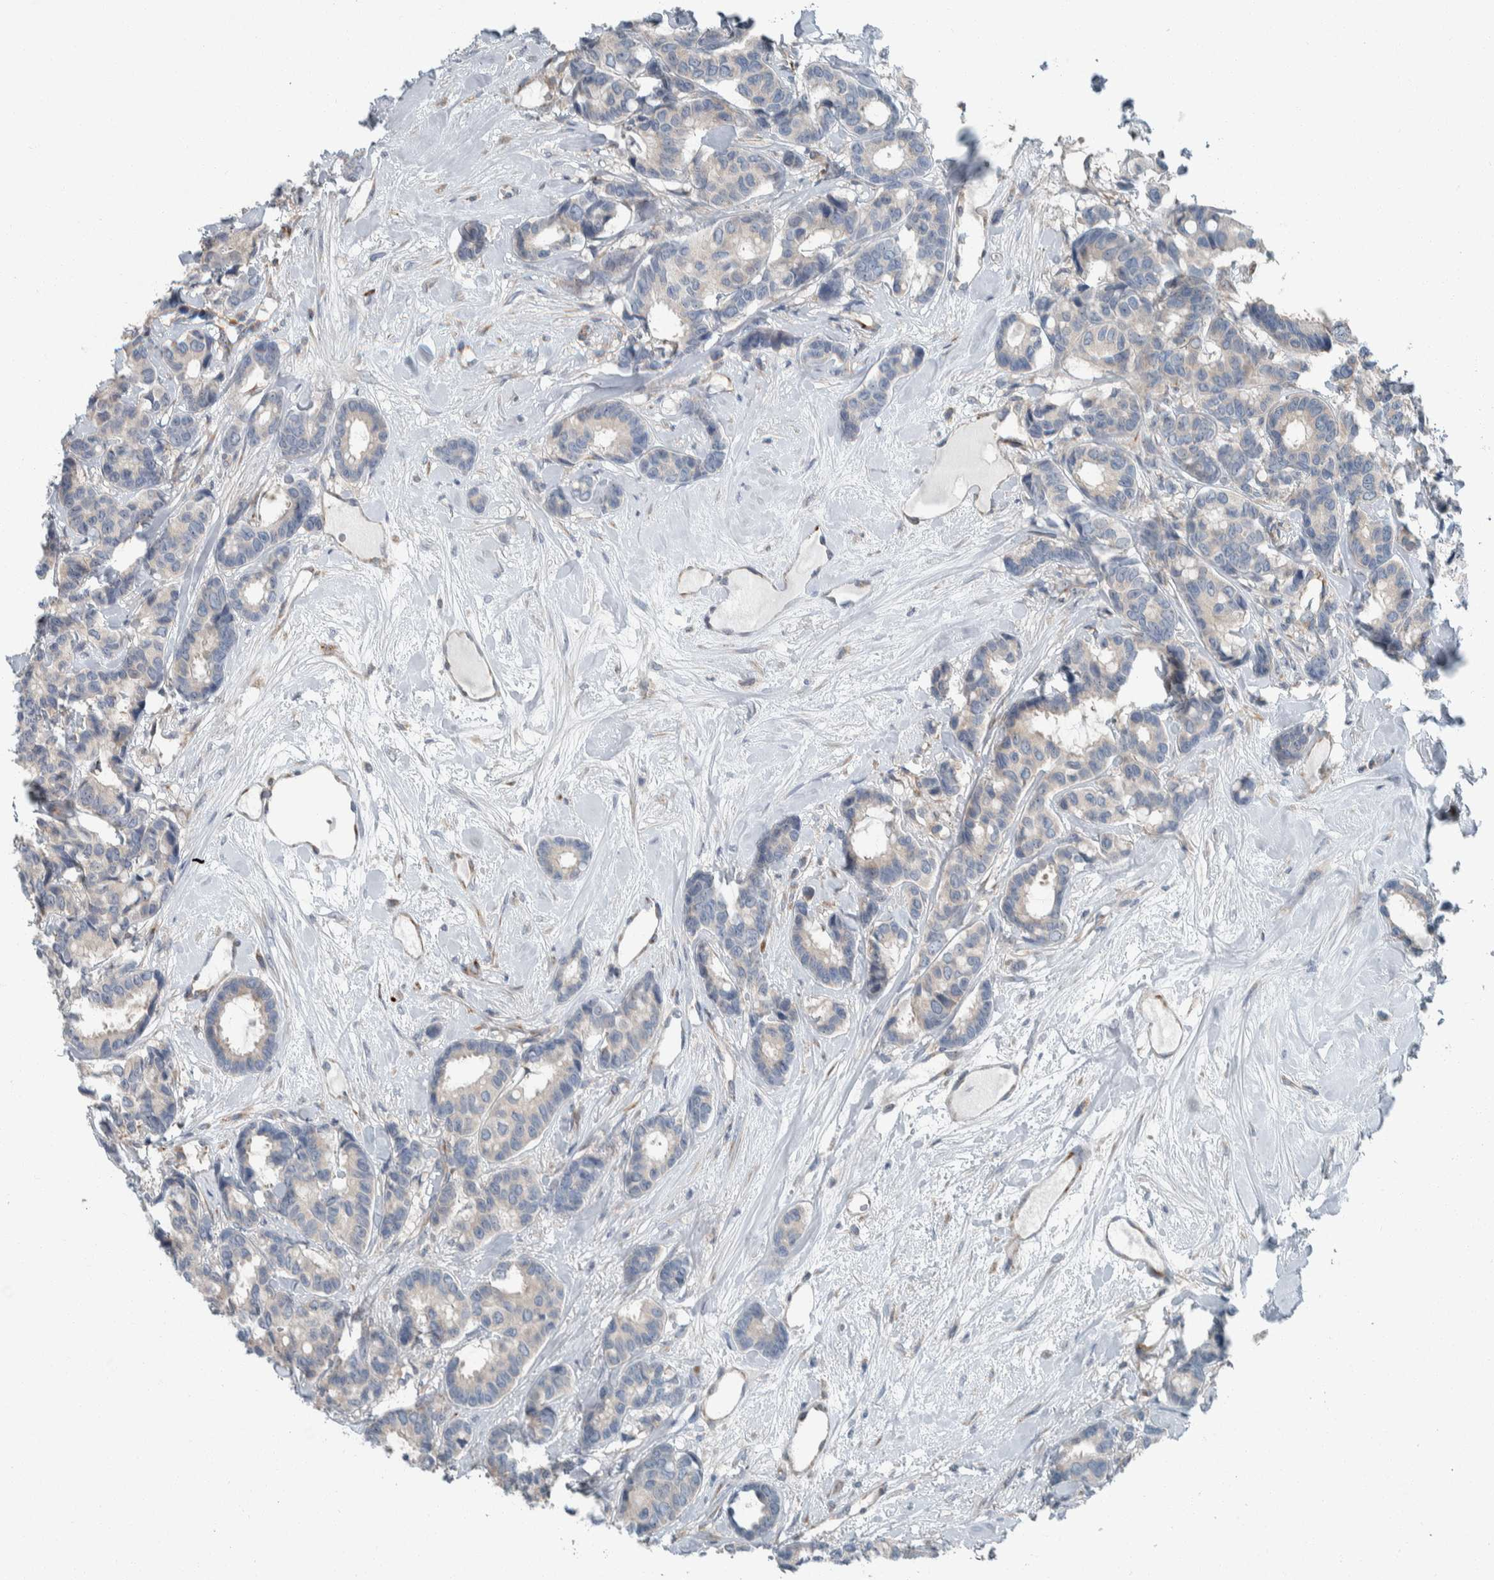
{"staining": {"intensity": "negative", "quantity": "none", "location": "none"}, "tissue": "breast cancer", "cell_type": "Tumor cells", "image_type": "cancer", "snomed": [{"axis": "morphology", "description": "Duct carcinoma"}, {"axis": "topography", "description": "Breast"}], "caption": "This is an immunohistochemistry (IHC) micrograph of human breast cancer. There is no positivity in tumor cells.", "gene": "USP25", "patient": {"sex": "female", "age": 87}}